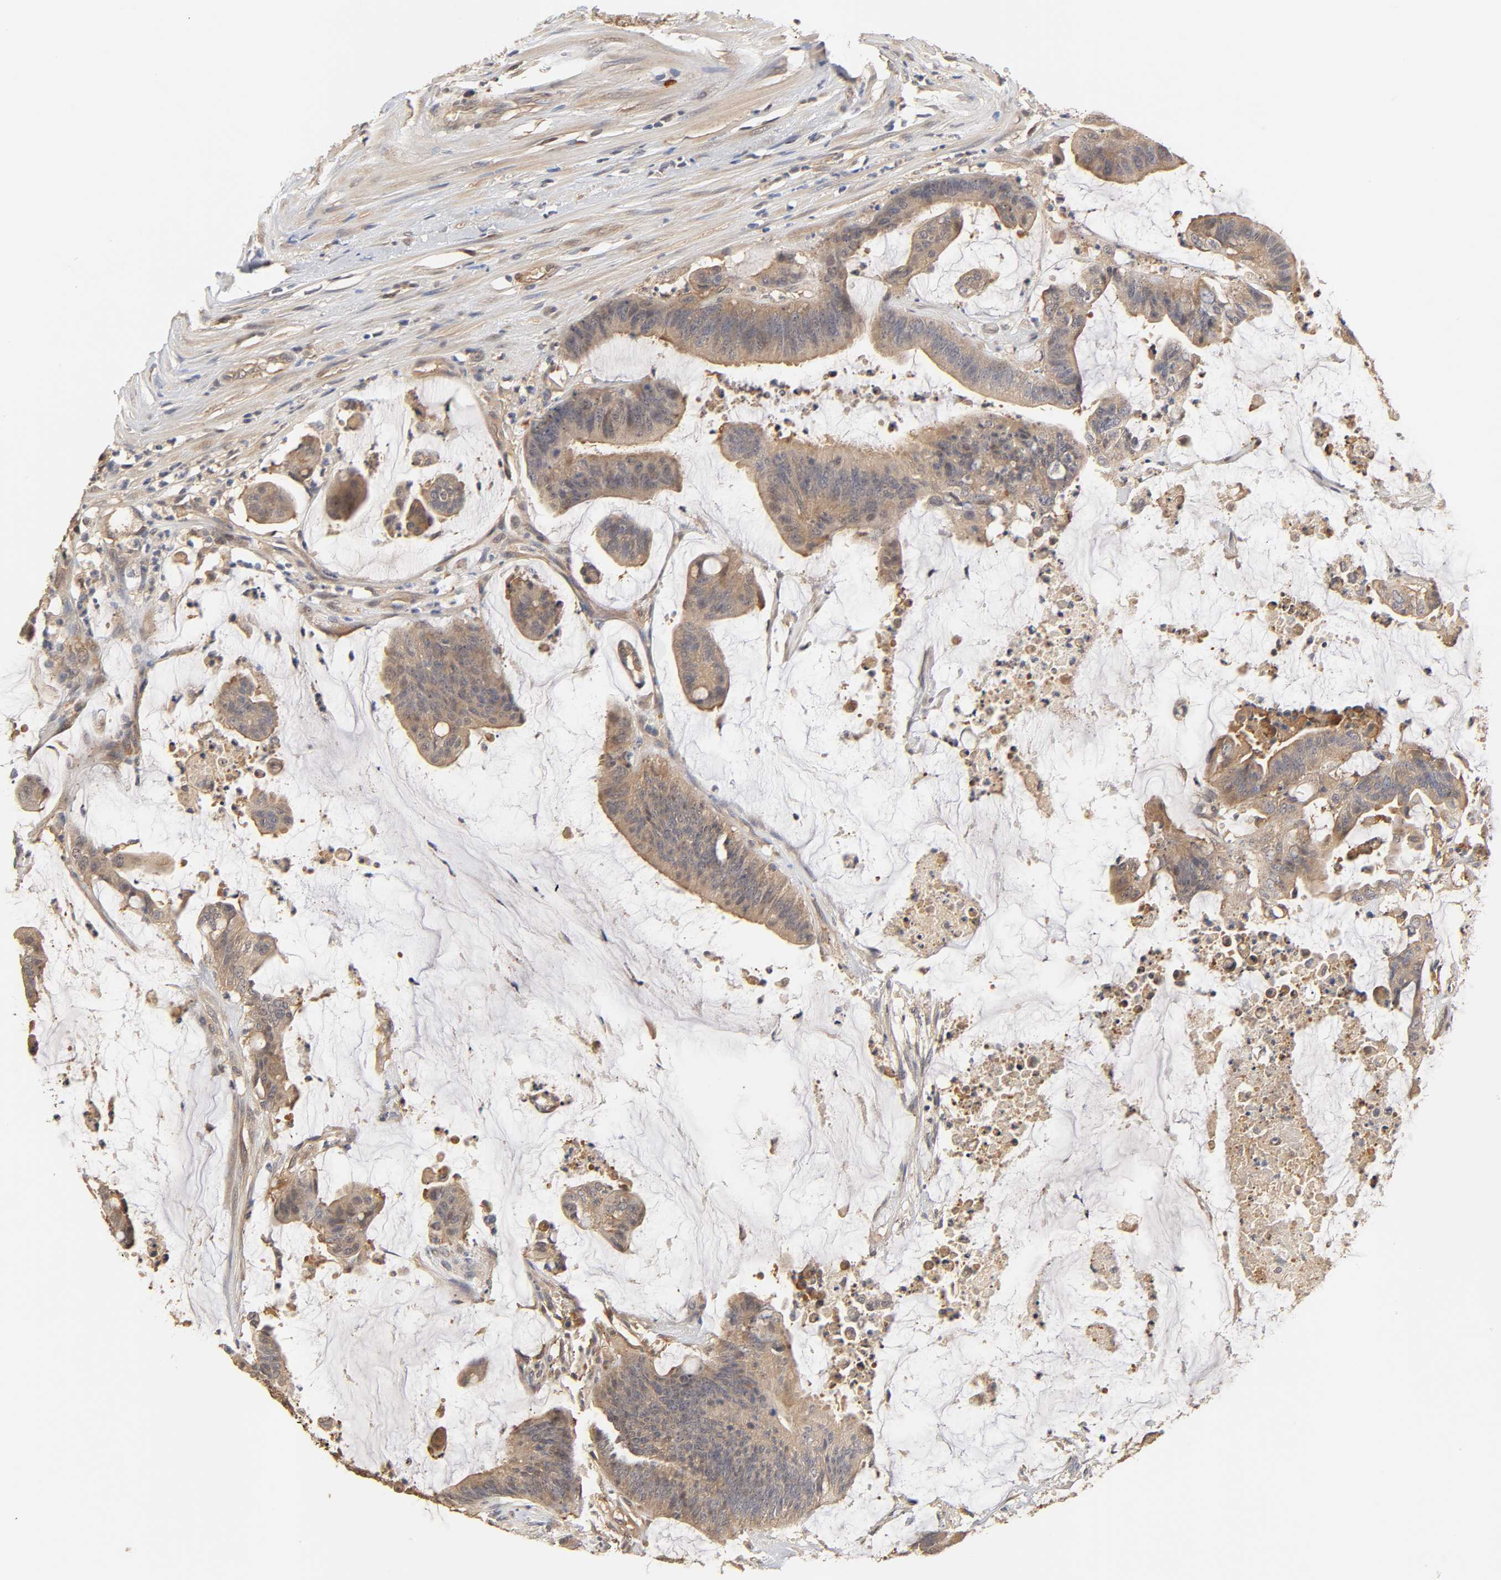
{"staining": {"intensity": "weak", "quantity": ">75%", "location": "cytoplasmic/membranous"}, "tissue": "colorectal cancer", "cell_type": "Tumor cells", "image_type": "cancer", "snomed": [{"axis": "morphology", "description": "Adenocarcinoma, NOS"}, {"axis": "topography", "description": "Rectum"}], "caption": "Protein analysis of adenocarcinoma (colorectal) tissue displays weak cytoplasmic/membranous positivity in about >75% of tumor cells.", "gene": "PDE5A", "patient": {"sex": "female", "age": 66}}